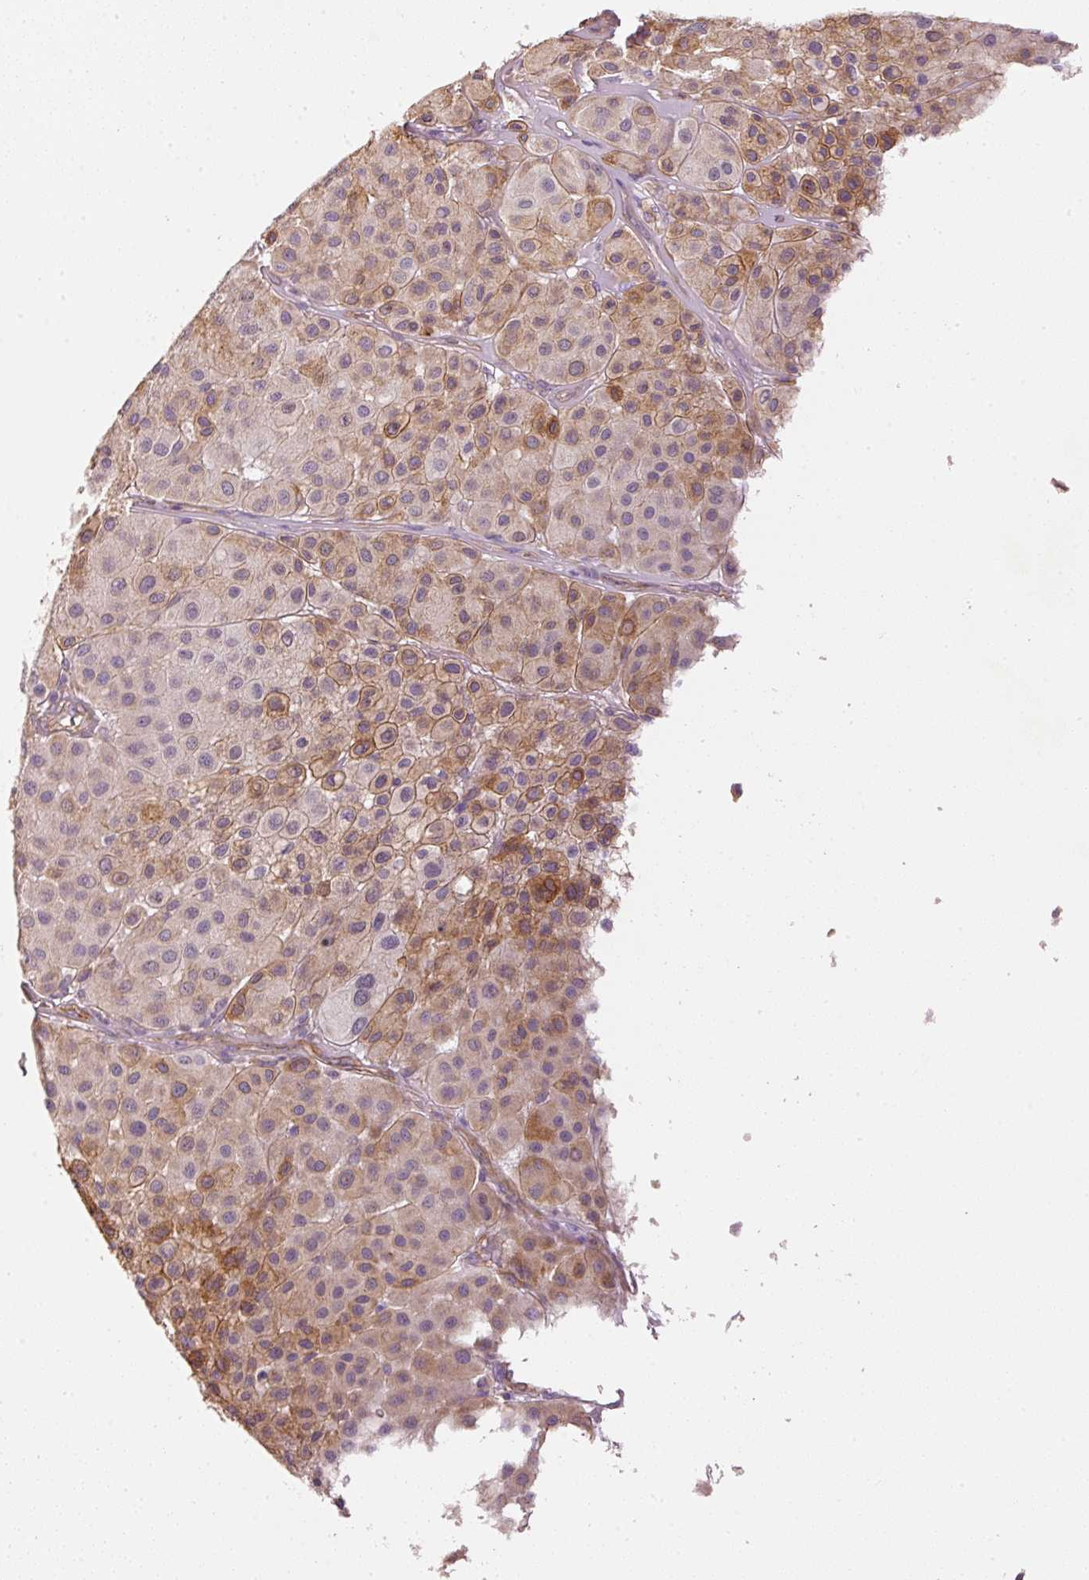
{"staining": {"intensity": "strong", "quantity": "25%-75%", "location": "cytoplasmic/membranous"}, "tissue": "melanoma", "cell_type": "Tumor cells", "image_type": "cancer", "snomed": [{"axis": "morphology", "description": "Malignant melanoma, Metastatic site"}, {"axis": "topography", "description": "Smooth muscle"}], "caption": "This photomicrograph displays melanoma stained with immunohistochemistry to label a protein in brown. The cytoplasmic/membranous of tumor cells show strong positivity for the protein. Nuclei are counter-stained blue.", "gene": "OSR2", "patient": {"sex": "male", "age": 41}}